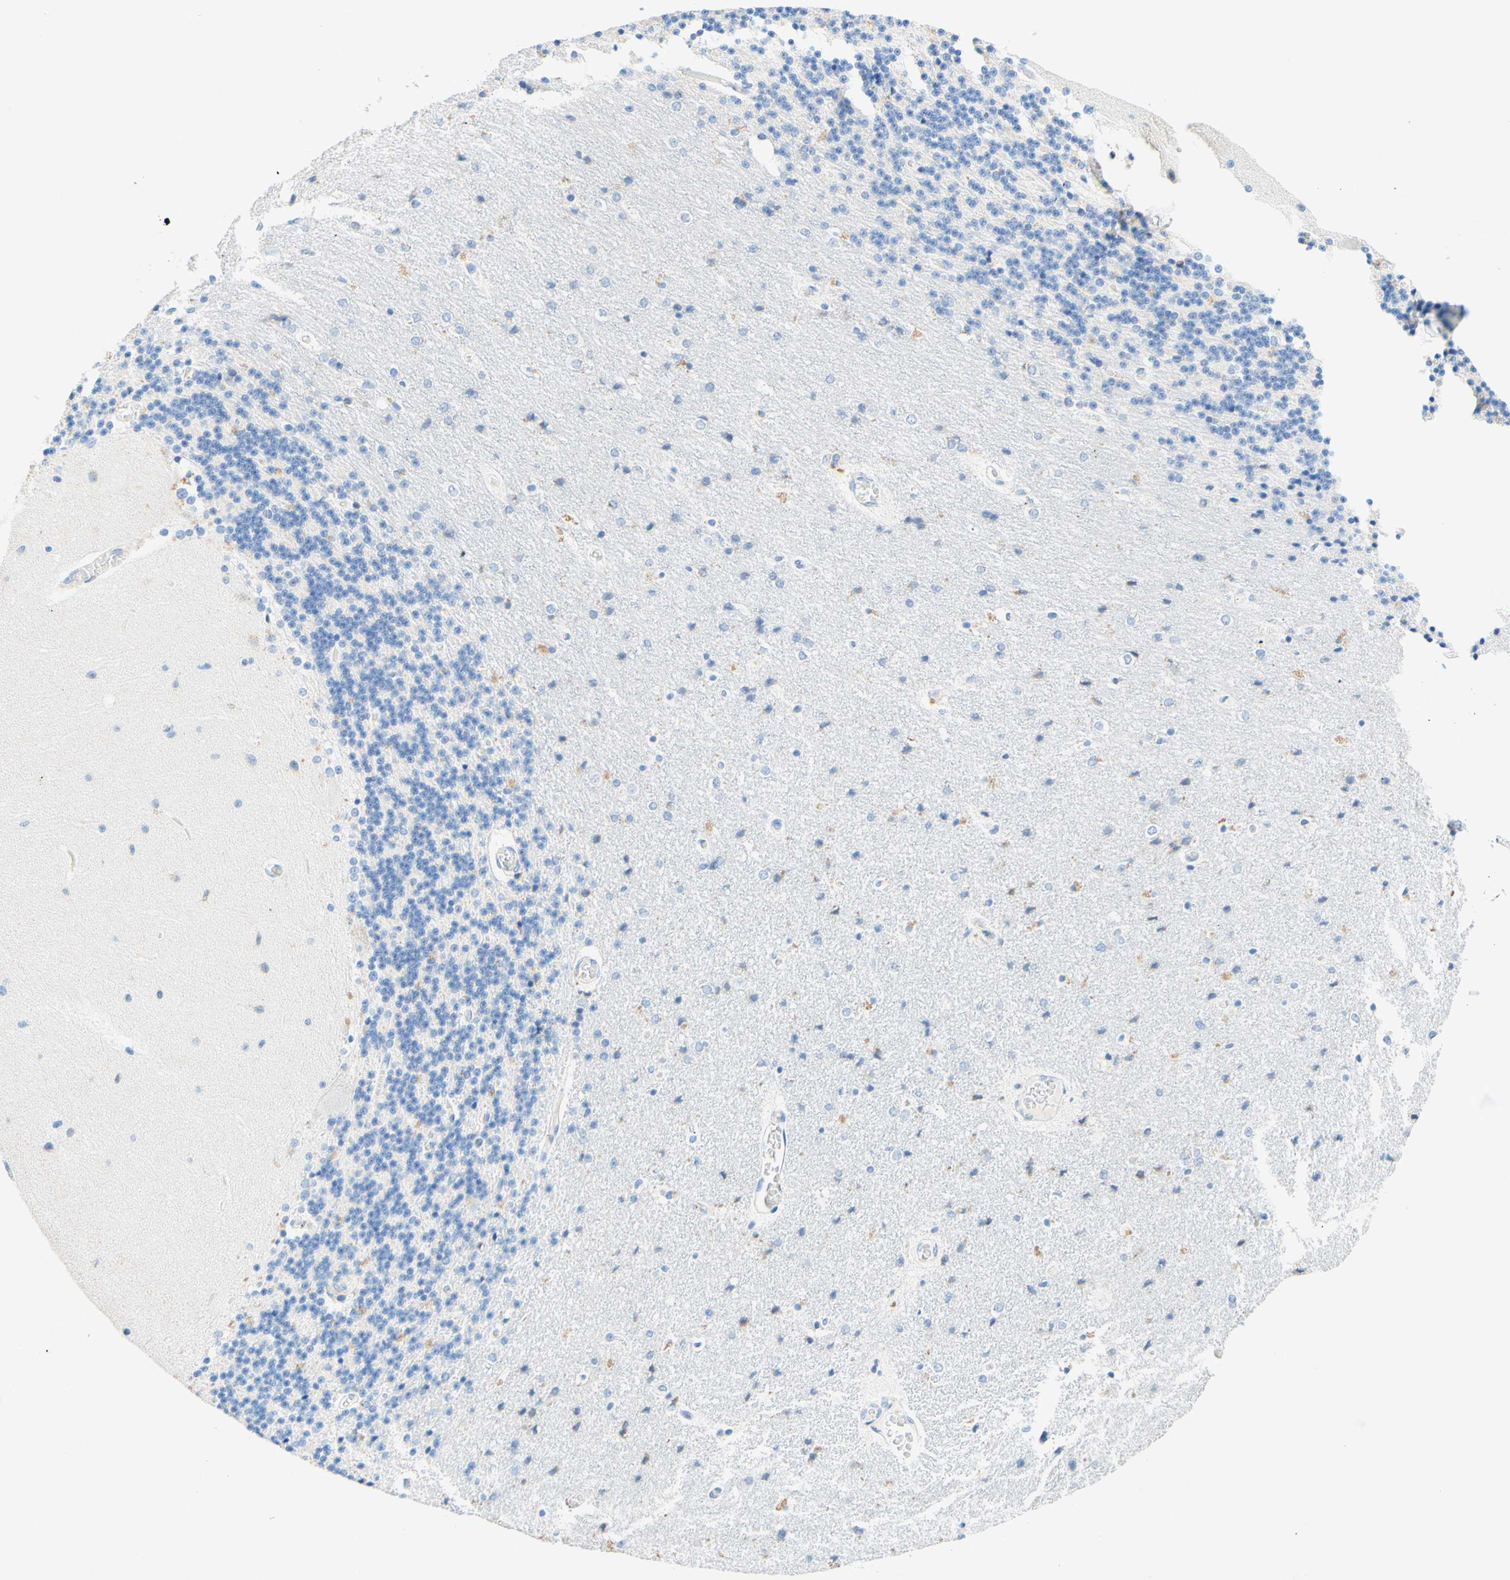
{"staining": {"intensity": "negative", "quantity": "none", "location": "none"}, "tissue": "cerebellum", "cell_type": "Cells in granular layer", "image_type": "normal", "snomed": [{"axis": "morphology", "description": "Normal tissue, NOS"}, {"axis": "topography", "description": "Cerebellum"}], "caption": "IHC photomicrograph of benign human cerebellum stained for a protein (brown), which shows no staining in cells in granular layer. Nuclei are stained in blue.", "gene": "SLC46A1", "patient": {"sex": "female", "age": 54}}